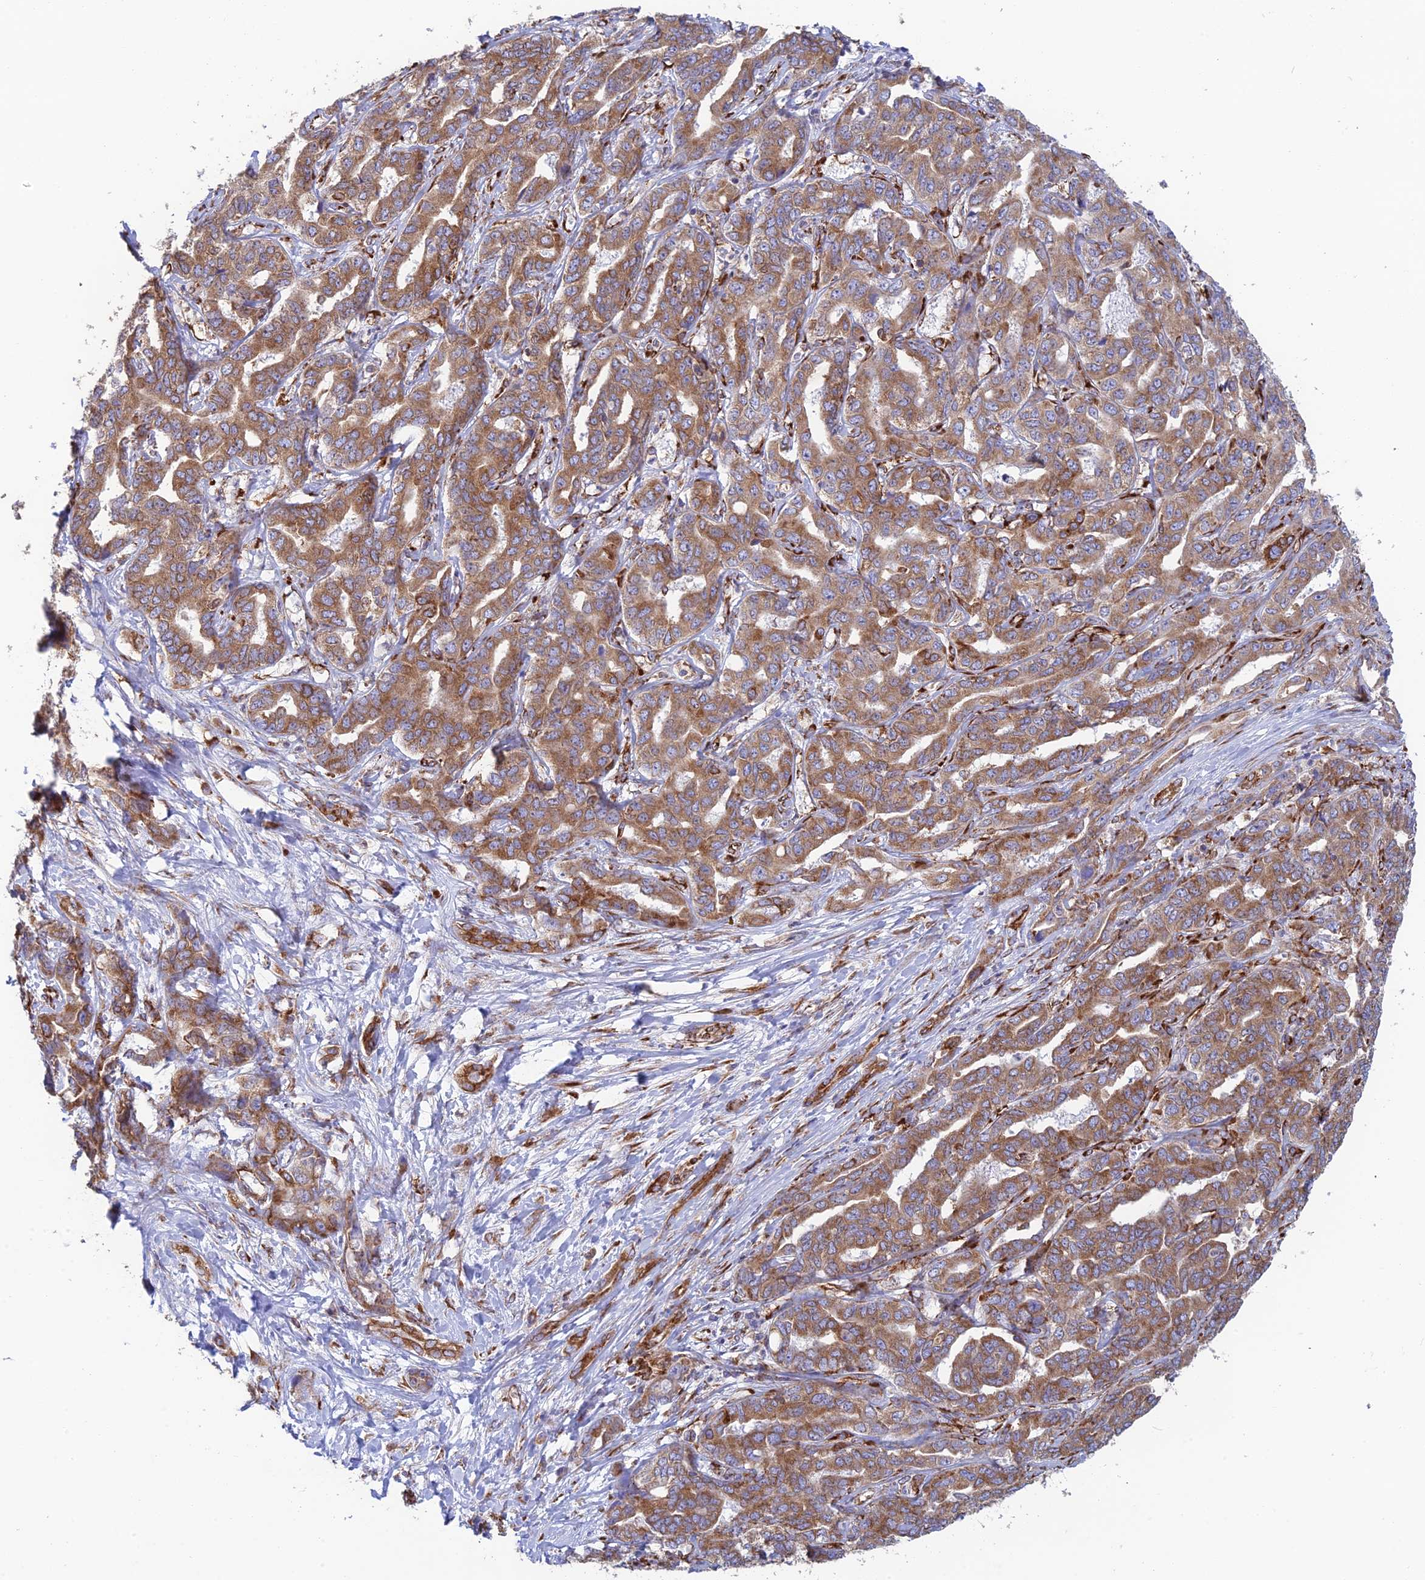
{"staining": {"intensity": "moderate", "quantity": ">75%", "location": "cytoplasmic/membranous"}, "tissue": "liver cancer", "cell_type": "Tumor cells", "image_type": "cancer", "snomed": [{"axis": "morphology", "description": "Cholangiocarcinoma"}, {"axis": "topography", "description": "Liver"}], "caption": "Moderate cytoplasmic/membranous staining is present in approximately >75% of tumor cells in liver cholangiocarcinoma. The staining was performed using DAB, with brown indicating positive protein expression. Nuclei are stained blue with hematoxylin.", "gene": "CCDC69", "patient": {"sex": "male", "age": 59}}